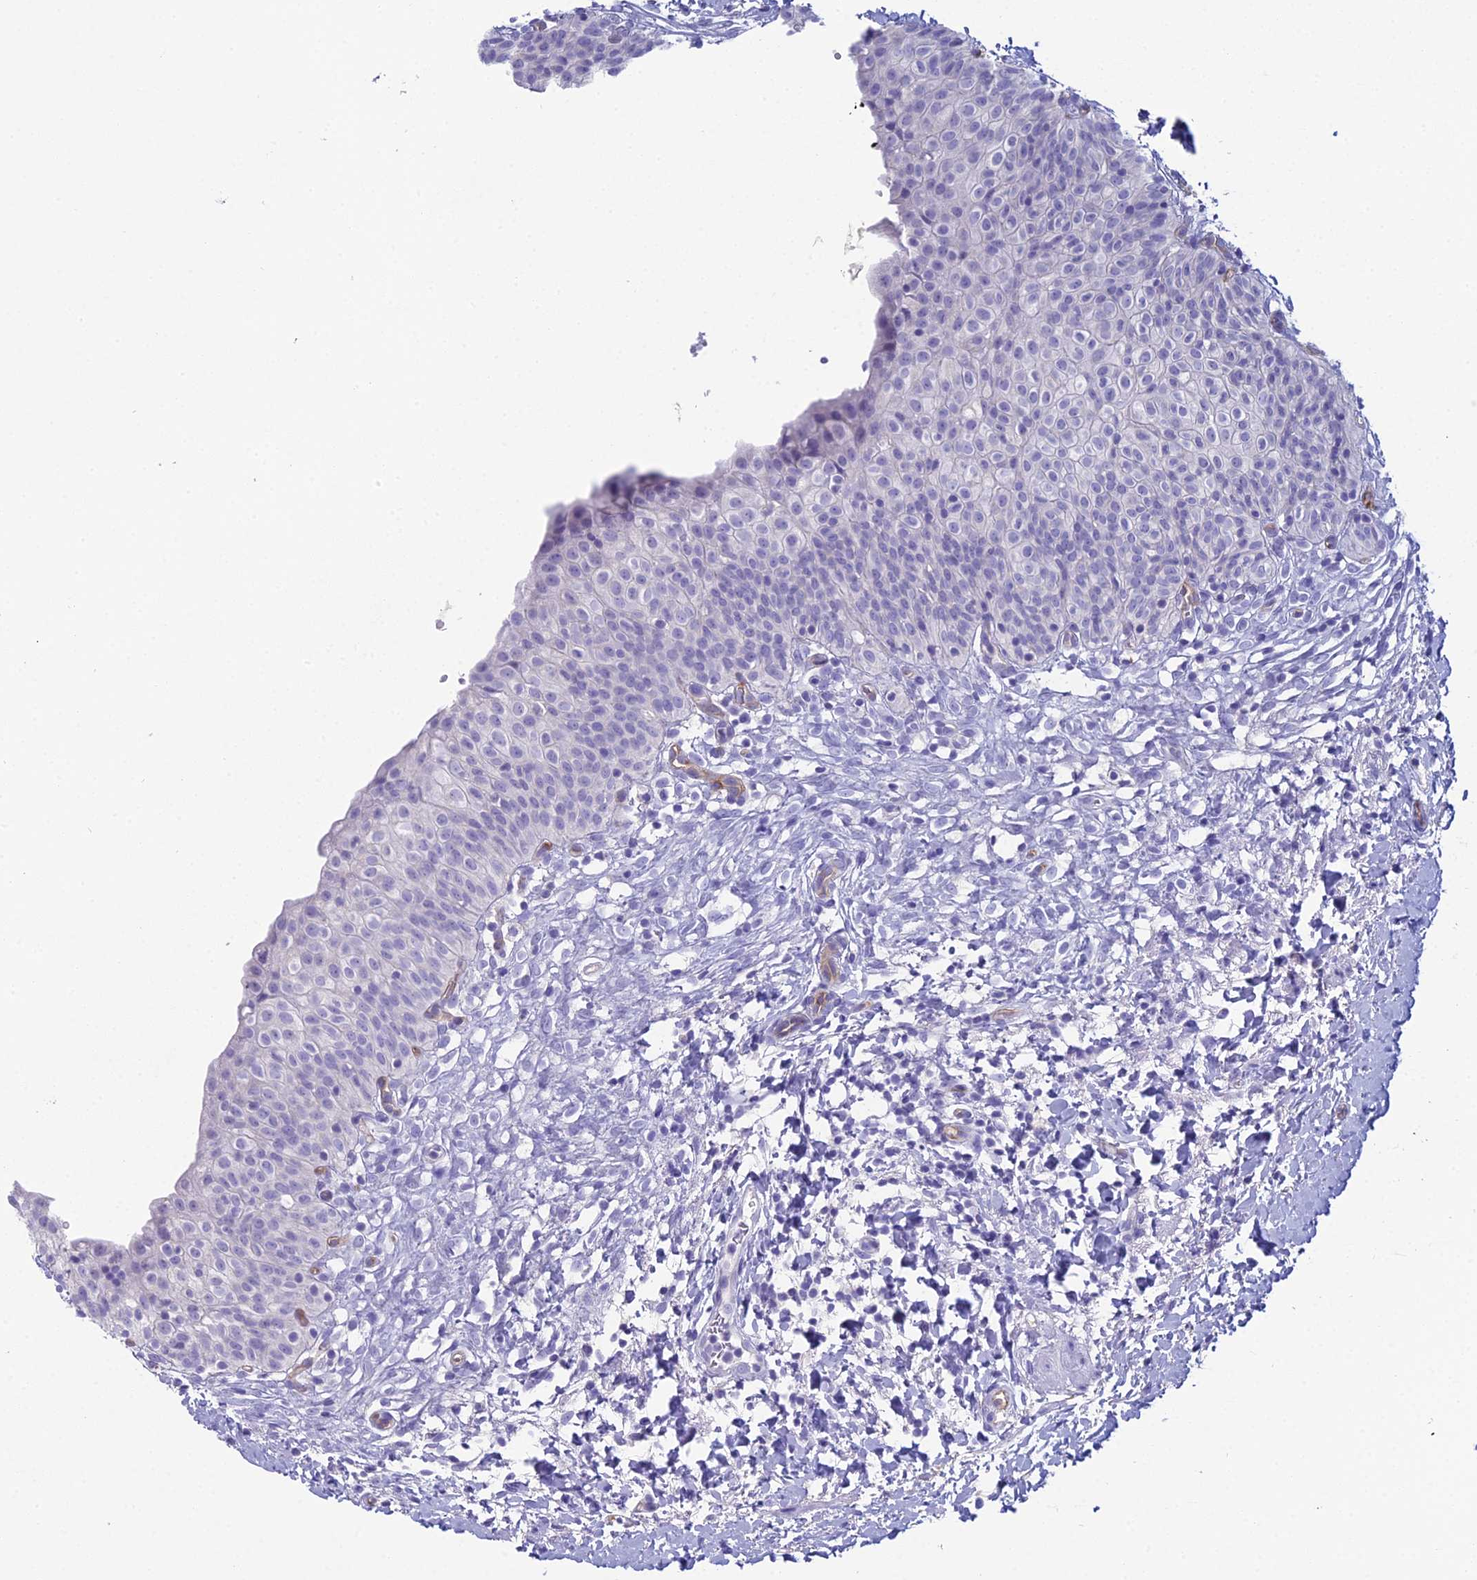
{"staining": {"intensity": "negative", "quantity": "none", "location": "none"}, "tissue": "urinary bladder", "cell_type": "Urothelial cells", "image_type": "normal", "snomed": [{"axis": "morphology", "description": "Normal tissue, NOS"}, {"axis": "topography", "description": "Urinary bladder"}], "caption": "IHC photomicrograph of normal urinary bladder: urinary bladder stained with DAB (3,3'-diaminobenzidine) shows no significant protein positivity in urothelial cells. Nuclei are stained in blue.", "gene": "ACE", "patient": {"sex": "male", "age": 55}}